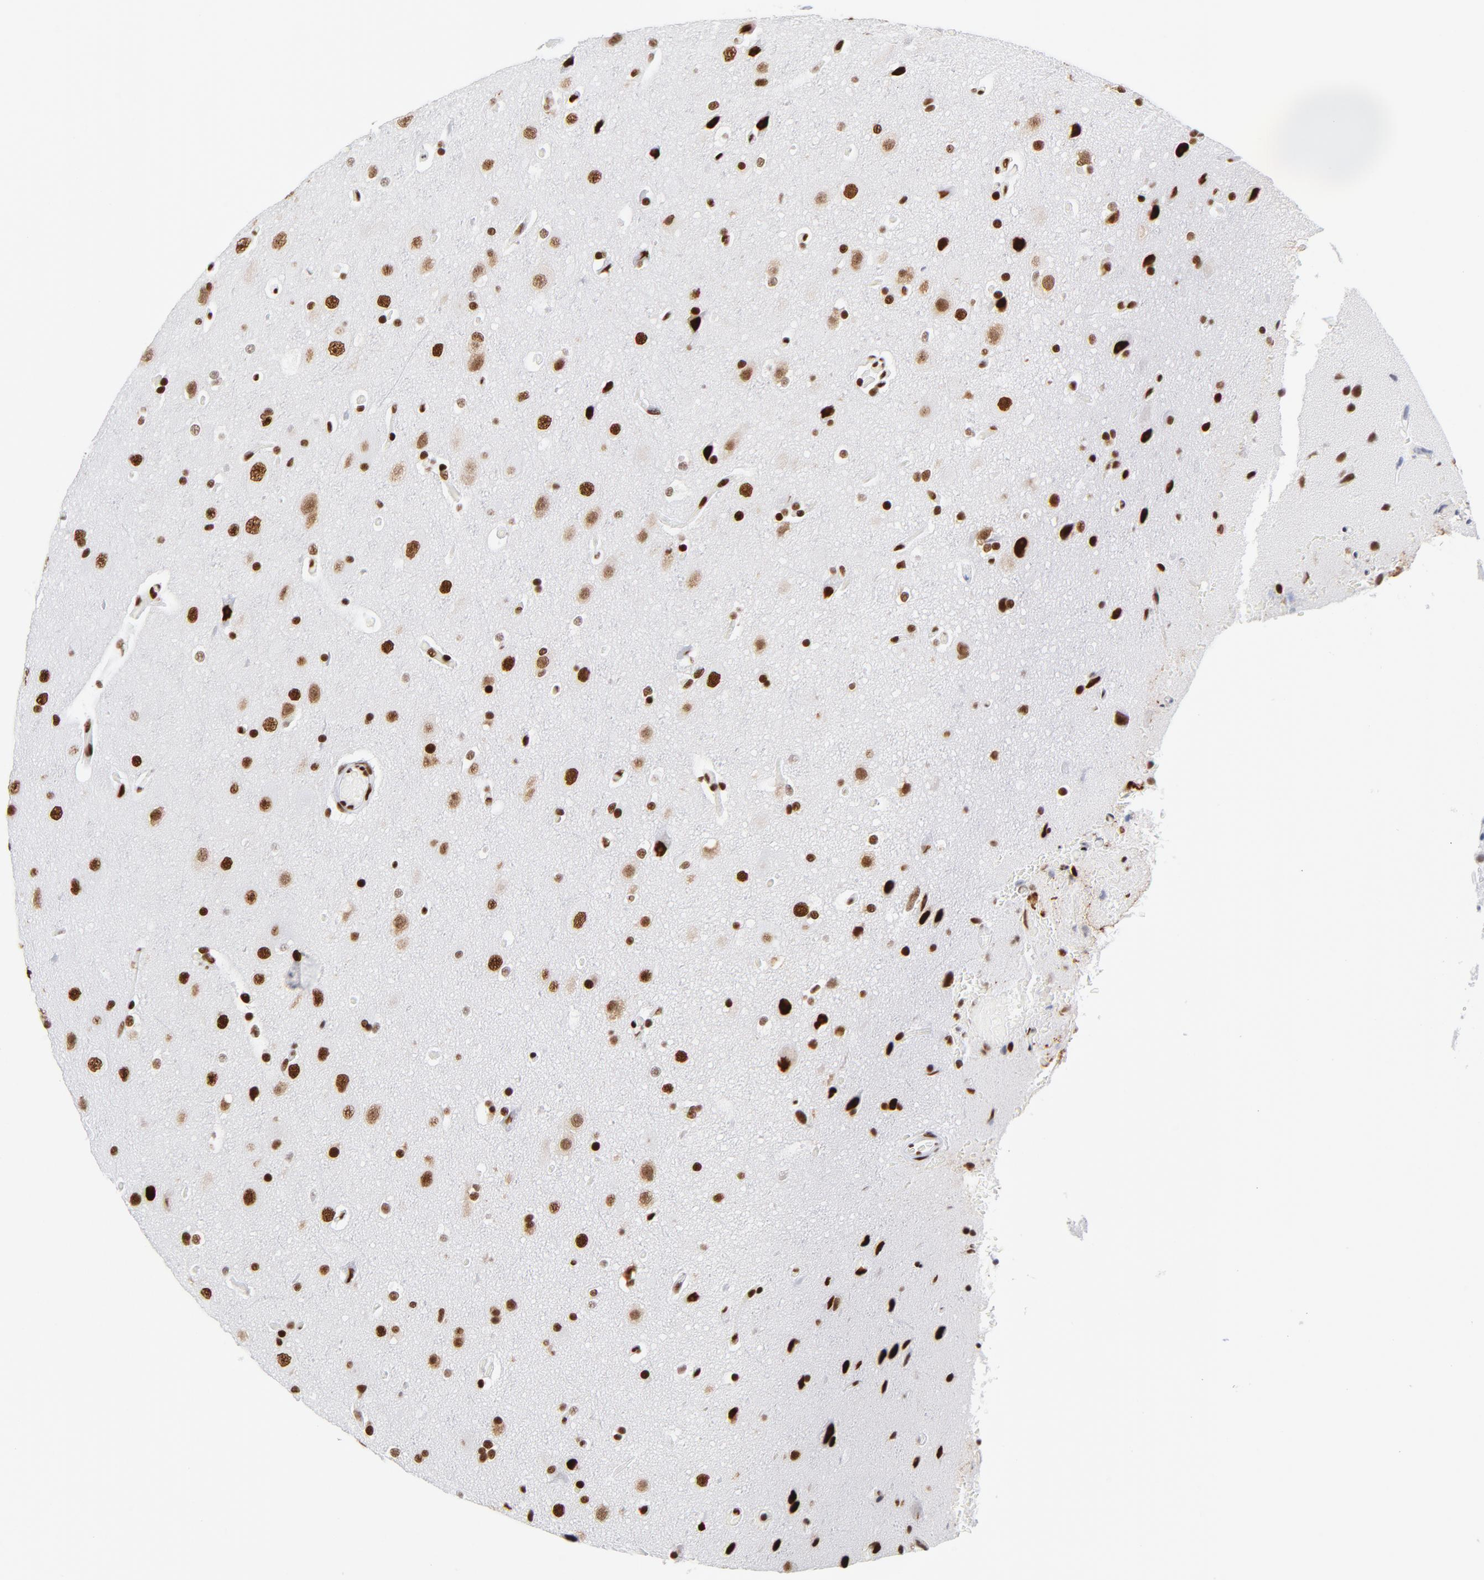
{"staining": {"intensity": "strong", "quantity": ">75%", "location": "nuclear"}, "tissue": "glioma", "cell_type": "Tumor cells", "image_type": "cancer", "snomed": [{"axis": "morphology", "description": "Glioma, malignant, Low grade"}, {"axis": "topography", "description": "Cerebral cortex"}], "caption": "High-magnification brightfield microscopy of malignant low-grade glioma stained with DAB (3,3'-diaminobenzidine) (brown) and counterstained with hematoxylin (blue). tumor cells exhibit strong nuclear staining is appreciated in about>75% of cells.", "gene": "XRCC5", "patient": {"sex": "female", "age": 47}}